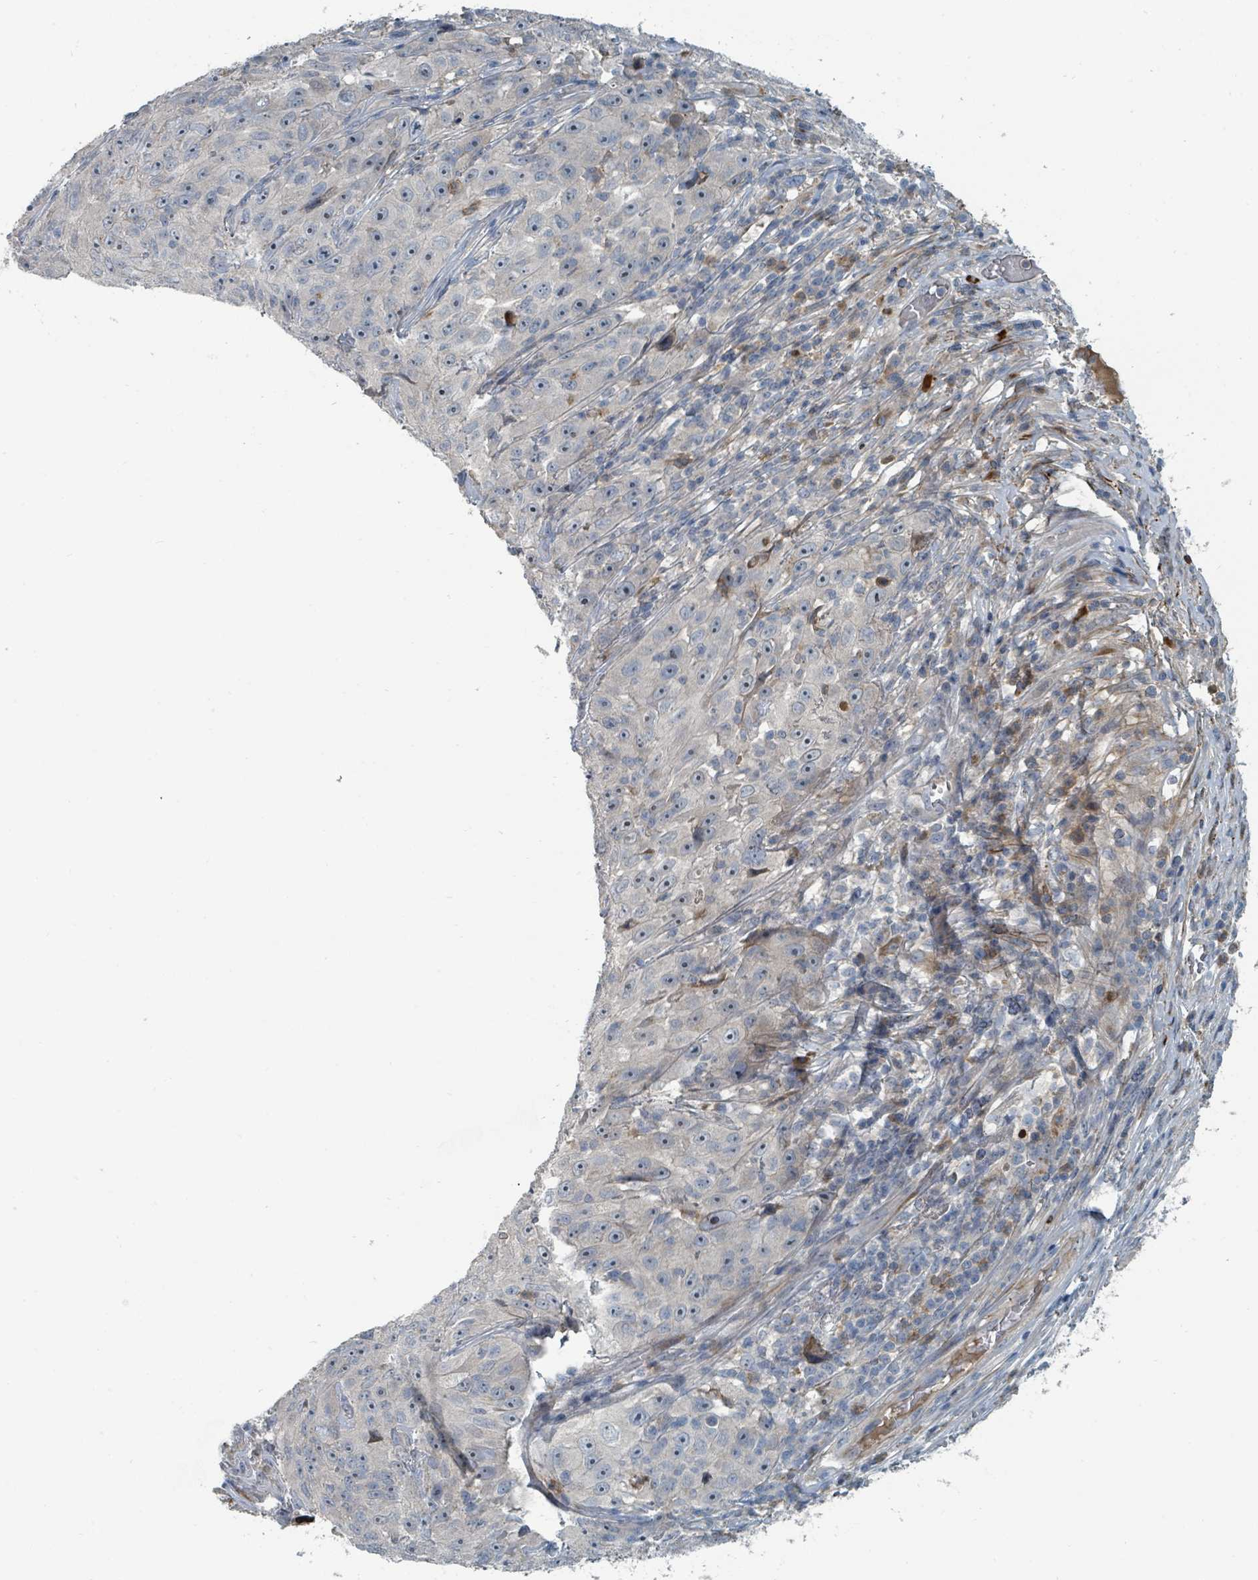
{"staining": {"intensity": "negative", "quantity": "none", "location": "none"}, "tissue": "skin cancer", "cell_type": "Tumor cells", "image_type": "cancer", "snomed": [{"axis": "morphology", "description": "Squamous cell carcinoma, NOS"}, {"axis": "topography", "description": "Skin"}], "caption": "Photomicrograph shows no significant protein staining in tumor cells of squamous cell carcinoma (skin).", "gene": "SLC44A5", "patient": {"sex": "female", "age": 87}}